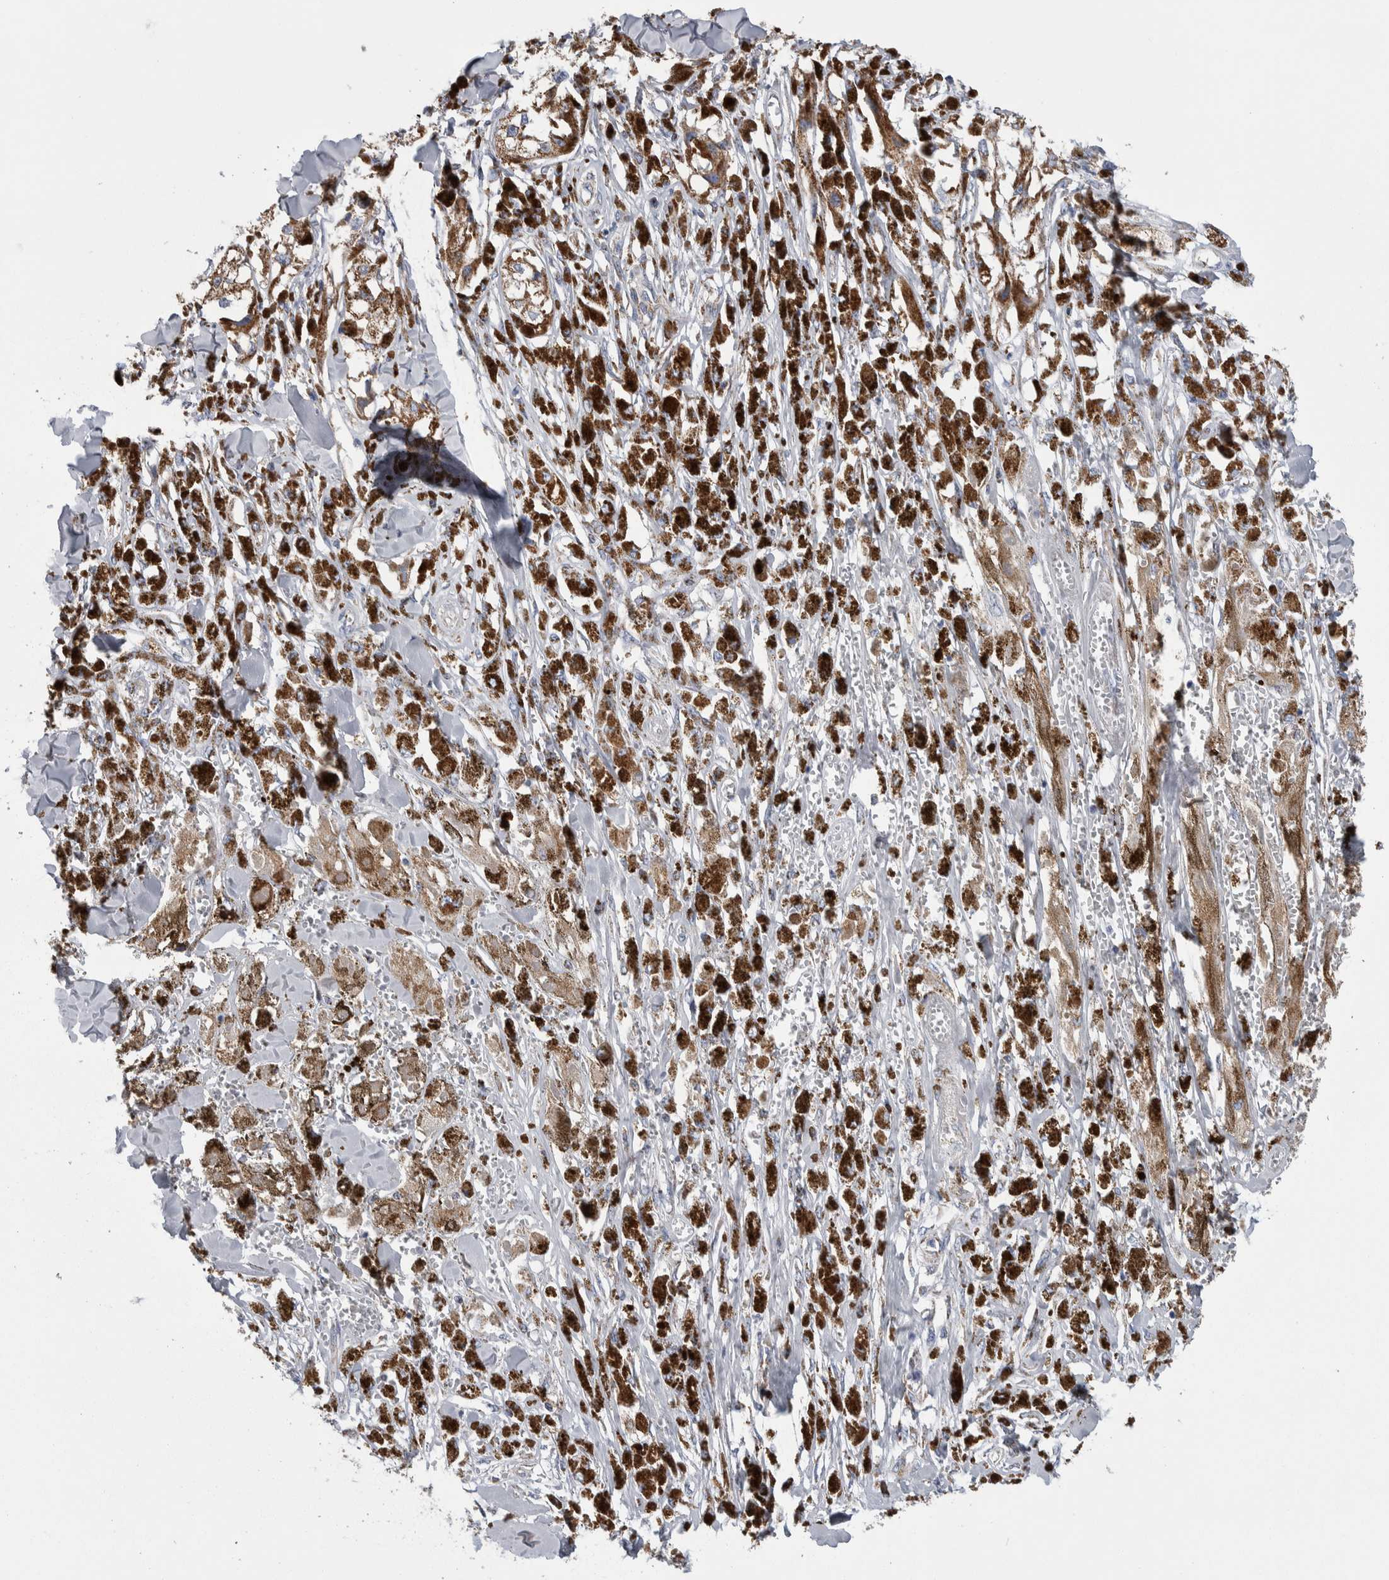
{"staining": {"intensity": "moderate", "quantity": ">75%", "location": "cytoplasmic/membranous"}, "tissue": "melanoma", "cell_type": "Tumor cells", "image_type": "cancer", "snomed": [{"axis": "morphology", "description": "Malignant melanoma, NOS"}, {"axis": "topography", "description": "Skin"}], "caption": "This micrograph demonstrates melanoma stained with immunohistochemistry to label a protein in brown. The cytoplasmic/membranous of tumor cells show moderate positivity for the protein. Nuclei are counter-stained blue.", "gene": "ETFA", "patient": {"sex": "male", "age": 88}}